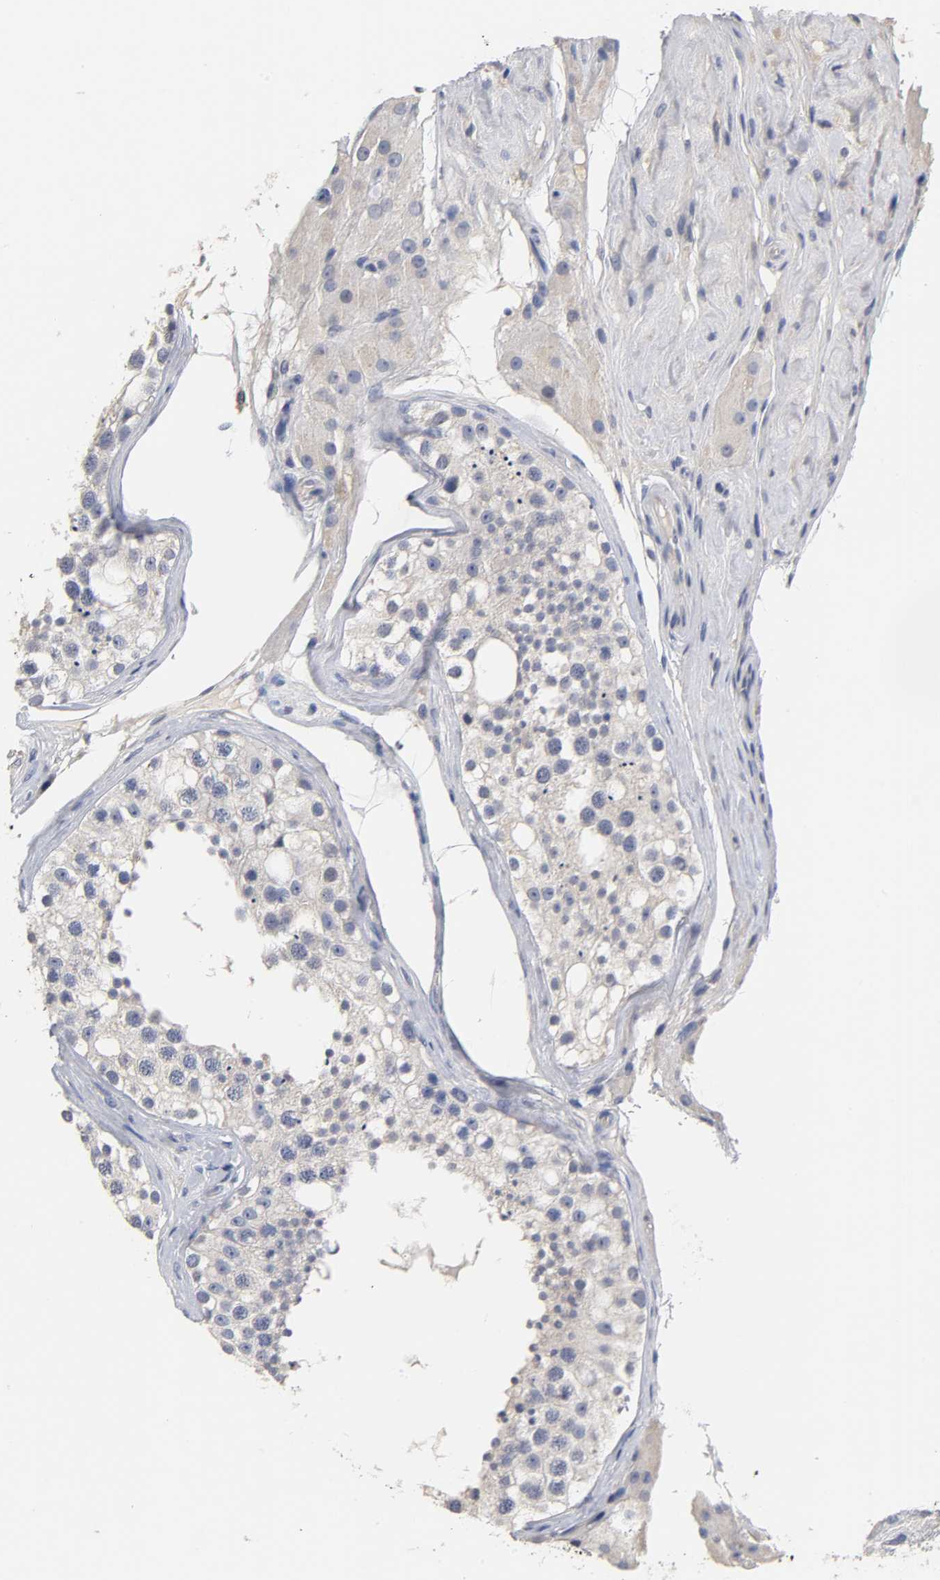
{"staining": {"intensity": "negative", "quantity": "none", "location": "none"}, "tissue": "testis", "cell_type": "Cells in seminiferous ducts", "image_type": "normal", "snomed": [{"axis": "morphology", "description": "Normal tissue, NOS"}, {"axis": "topography", "description": "Testis"}], "caption": "Immunohistochemistry of benign testis reveals no staining in cells in seminiferous ducts.", "gene": "OVOL1", "patient": {"sex": "male", "age": 68}}